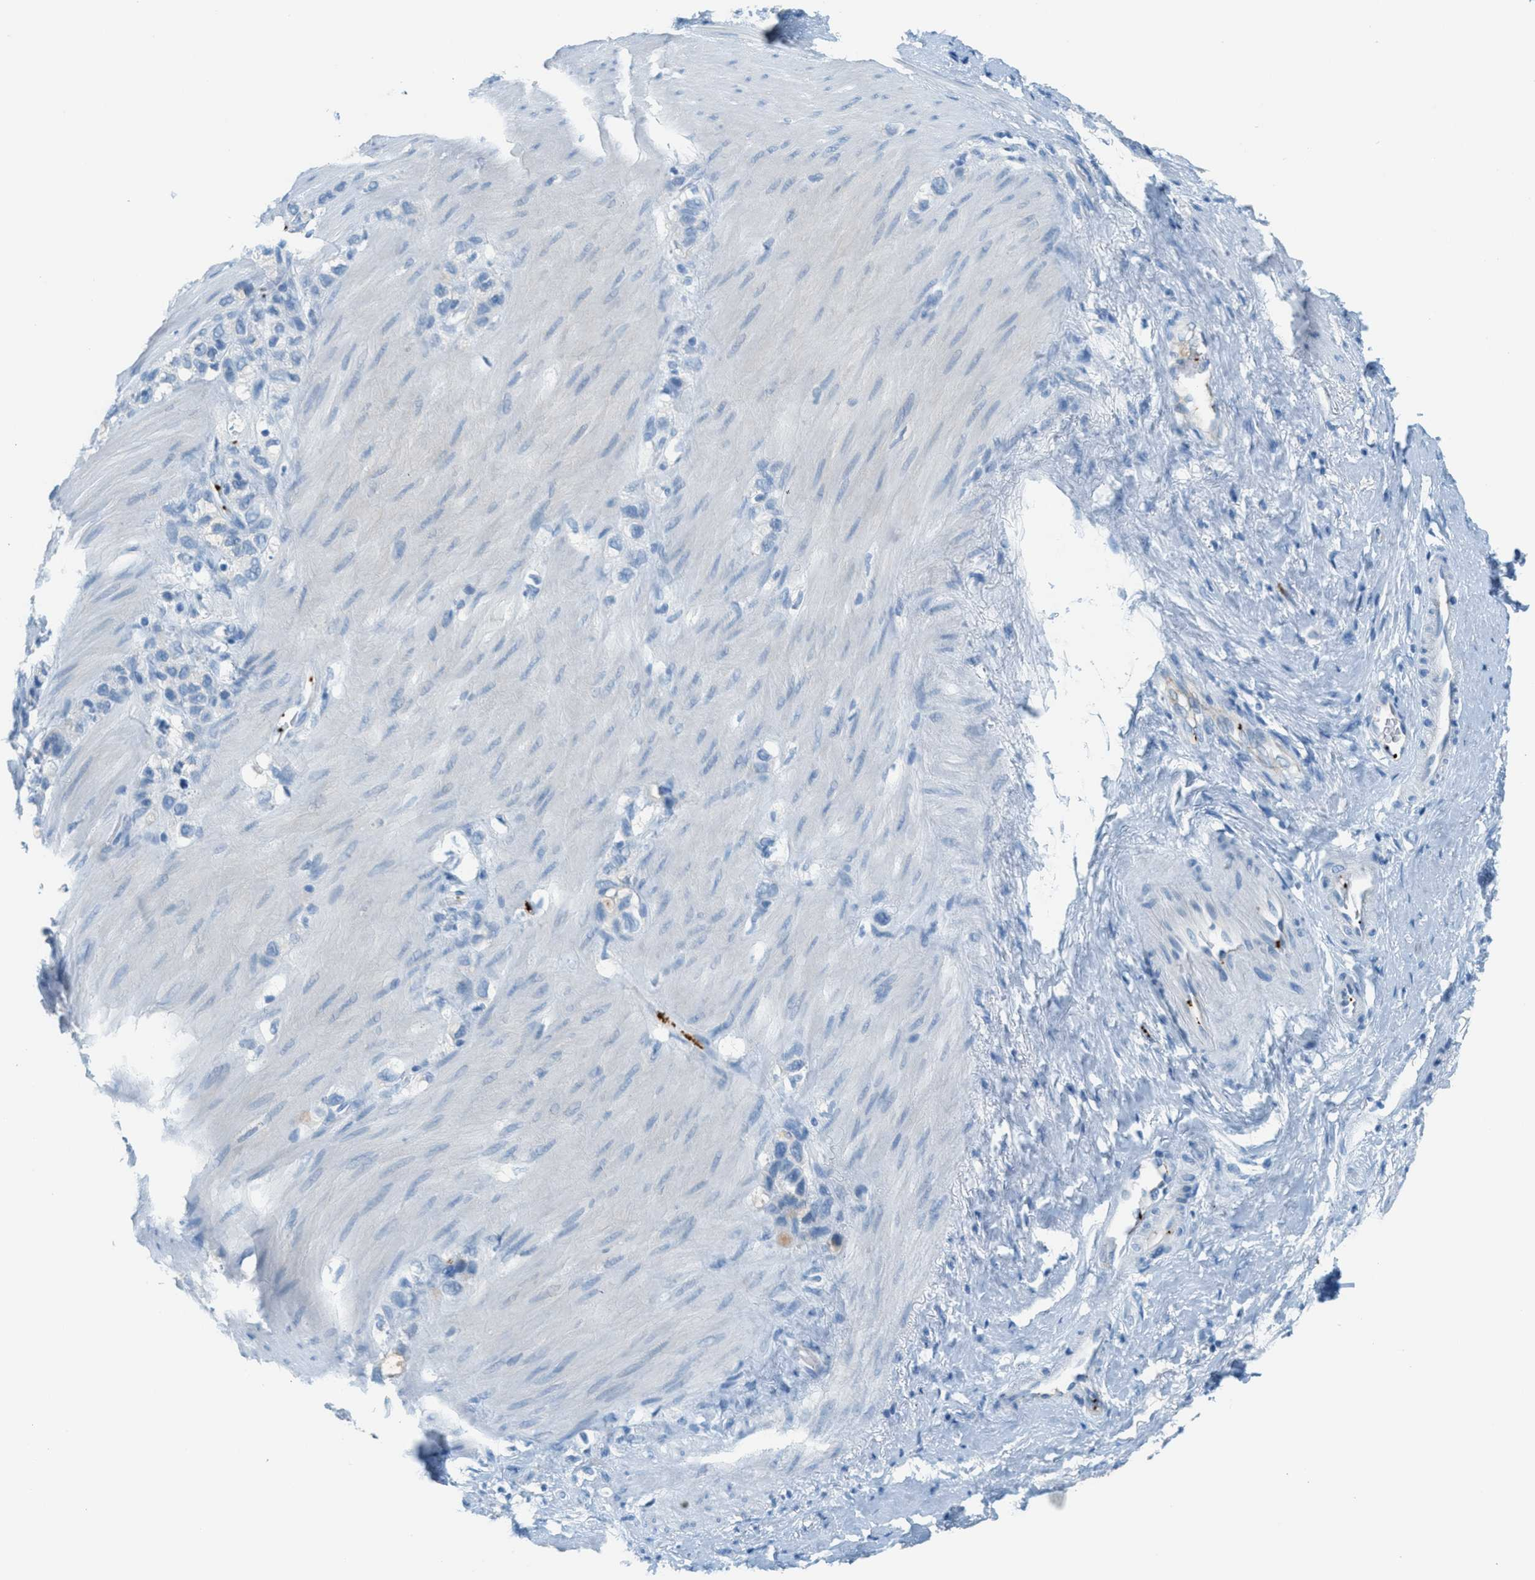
{"staining": {"intensity": "negative", "quantity": "none", "location": "none"}, "tissue": "stomach cancer", "cell_type": "Tumor cells", "image_type": "cancer", "snomed": [{"axis": "morphology", "description": "Normal tissue, NOS"}, {"axis": "morphology", "description": "Adenocarcinoma, NOS"}, {"axis": "morphology", "description": "Adenocarcinoma, High grade"}, {"axis": "topography", "description": "Stomach, upper"}, {"axis": "topography", "description": "Stomach"}], "caption": "Tumor cells are negative for brown protein staining in stomach adenocarcinoma.", "gene": "PPBP", "patient": {"sex": "female", "age": 65}}